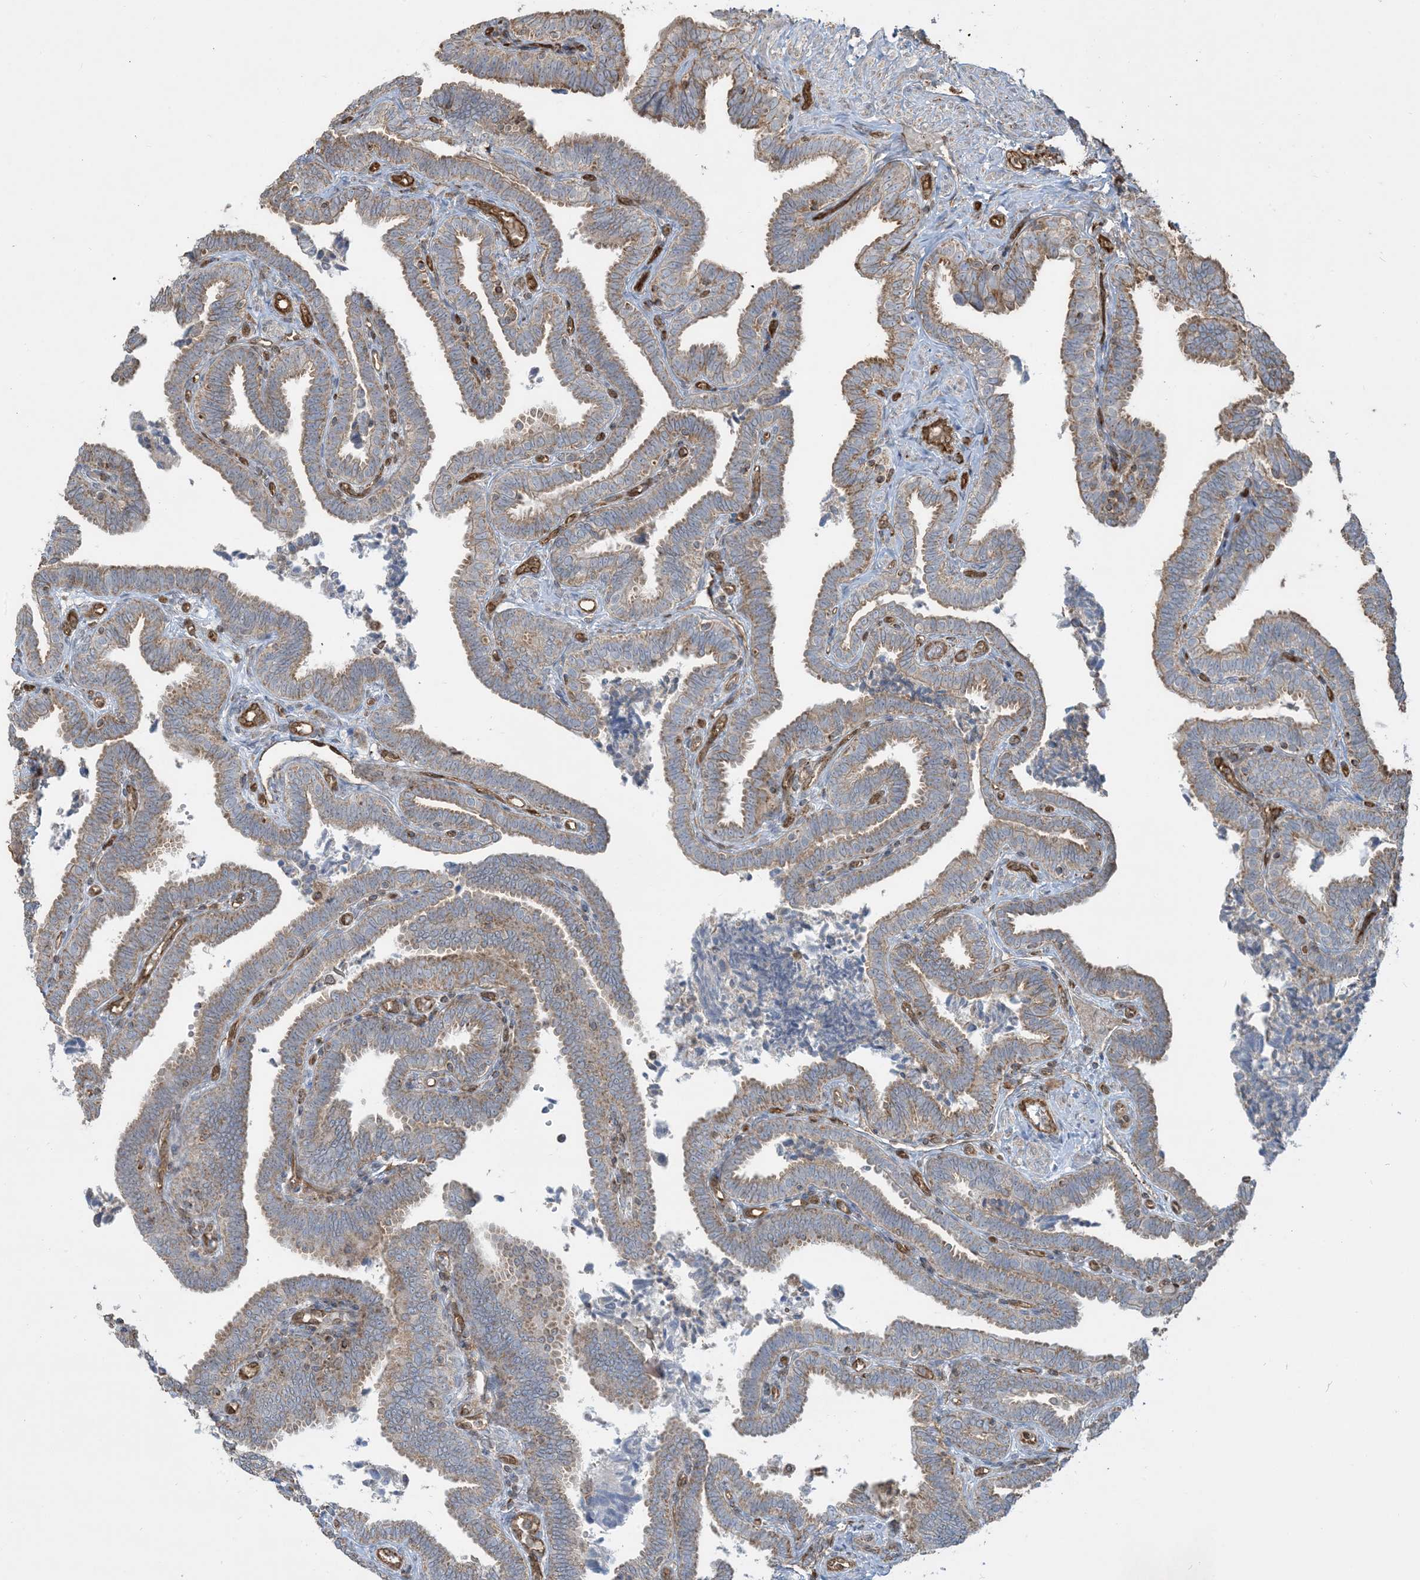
{"staining": {"intensity": "moderate", "quantity": "25%-75%", "location": "cytoplasmic/membranous"}, "tissue": "fallopian tube", "cell_type": "Glandular cells", "image_type": "normal", "snomed": [{"axis": "morphology", "description": "Normal tissue, NOS"}, {"axis": "topography", "description": "Fallopian tube"}], "caption": "Brown immunohistochemical staining in unremarkable fallopian tube displays moderate cytoplasmic/membranous expression in about 25%-75% of glandular cells. Using DAB (3,3'-diaminobenzidine) (brown) and hematoxylin (blue) stains, captured at high magnification using brightfield microscopy.", "gene": "PPM1F", "patient": {"sex": "female", "age": 39}}